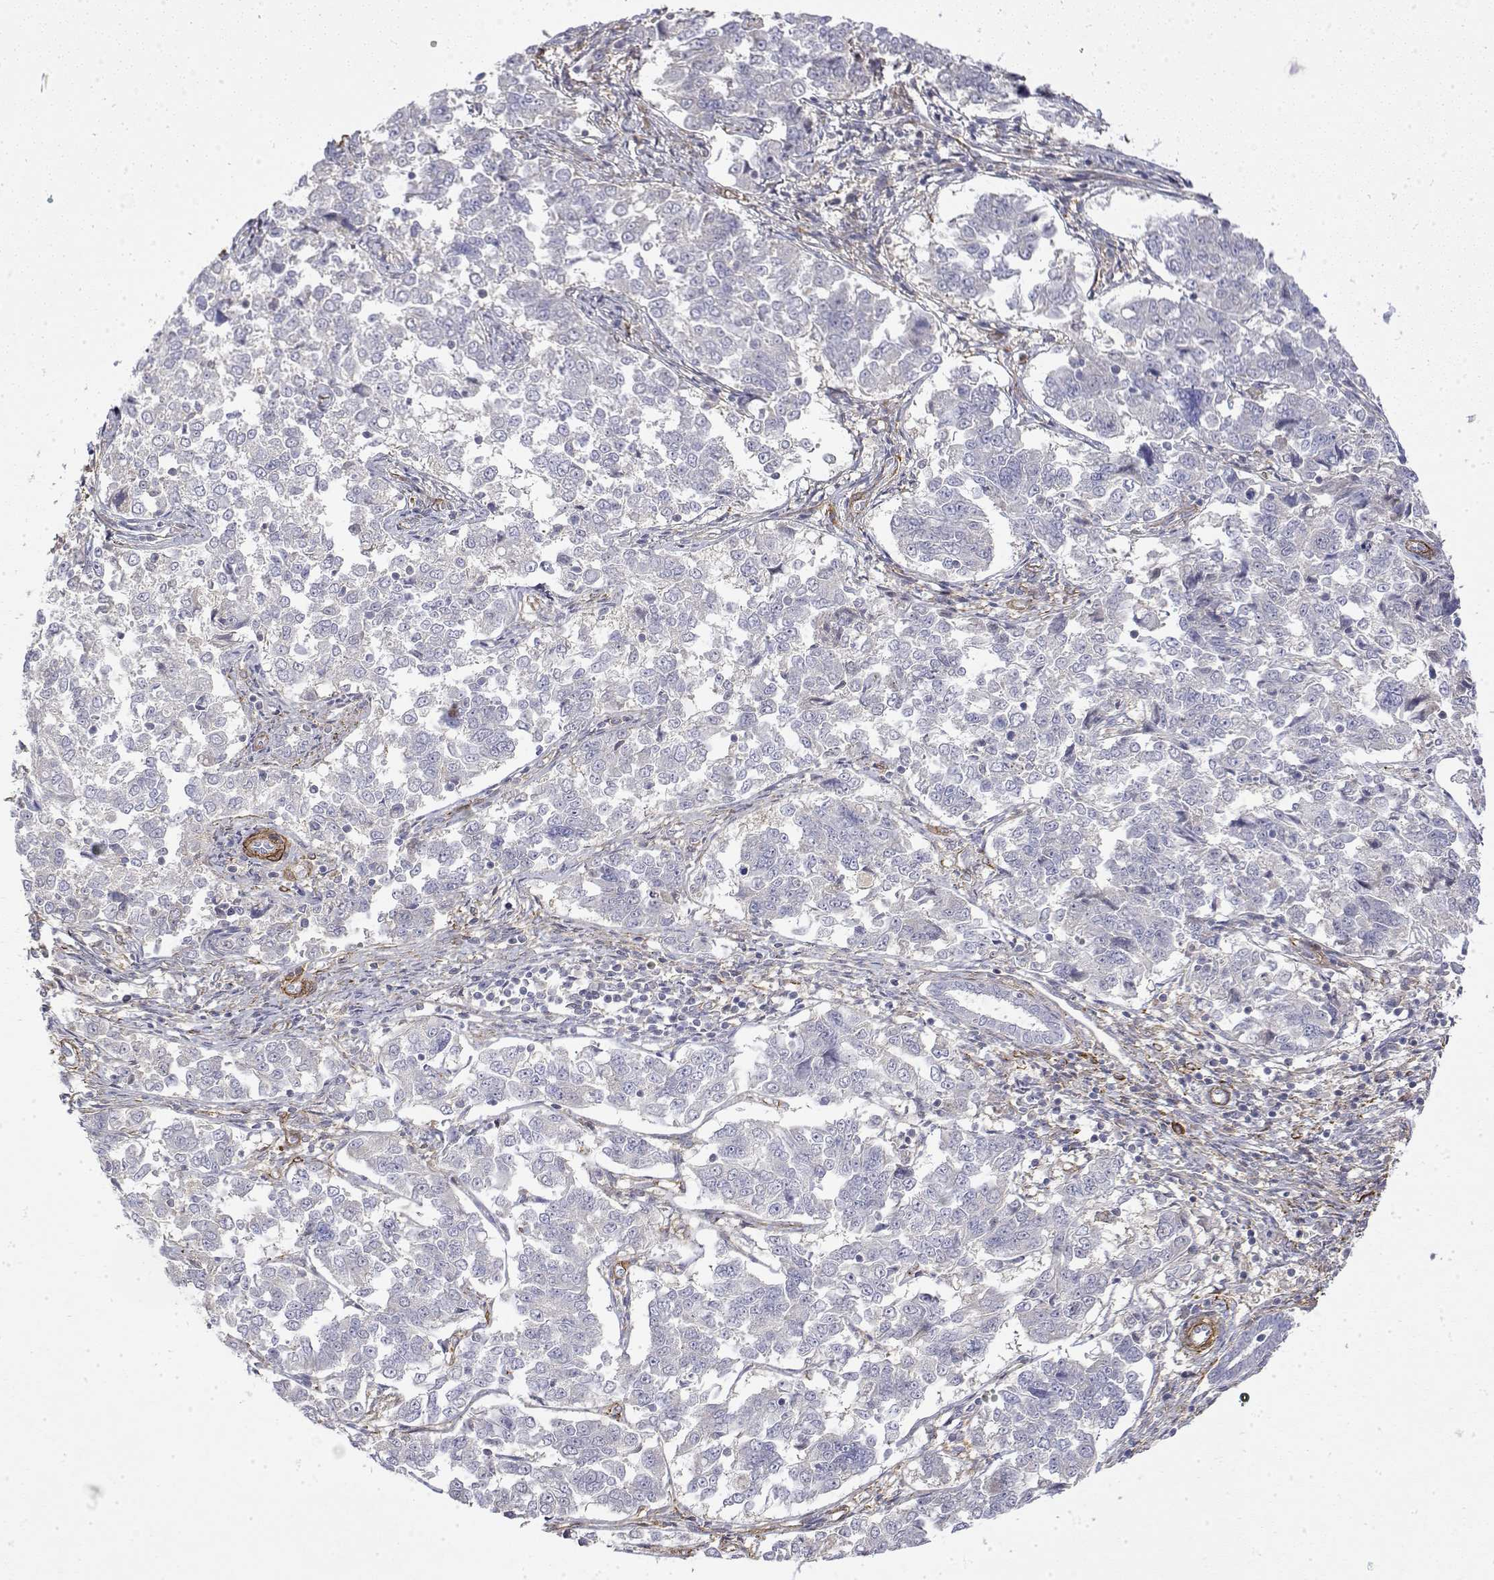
{"staining": {"intensity": "negative", "quantity": "none", "location": "none"}, "tissue": "endometrial cancer", "cell_type": "Tumor cells", "image_type": "cancer", "snomed": [{"axis": "morphology", "description": "Adenocarcinoma, NOS"}, {"axis": "topography", "description": "Endometrium"}], "caption": "Immunohistochemistry (IHC) micrograph of human endometrial cancer stained for a protein (brown), which demonstrates no positivity in tumor cells. Brightfield microscopy of IHC stained with DAB (brown) and hematoxylin (blue), captured at high magnification.", "gene": "SOWAHD", "patient": {"sex": "female", "age": 43}}